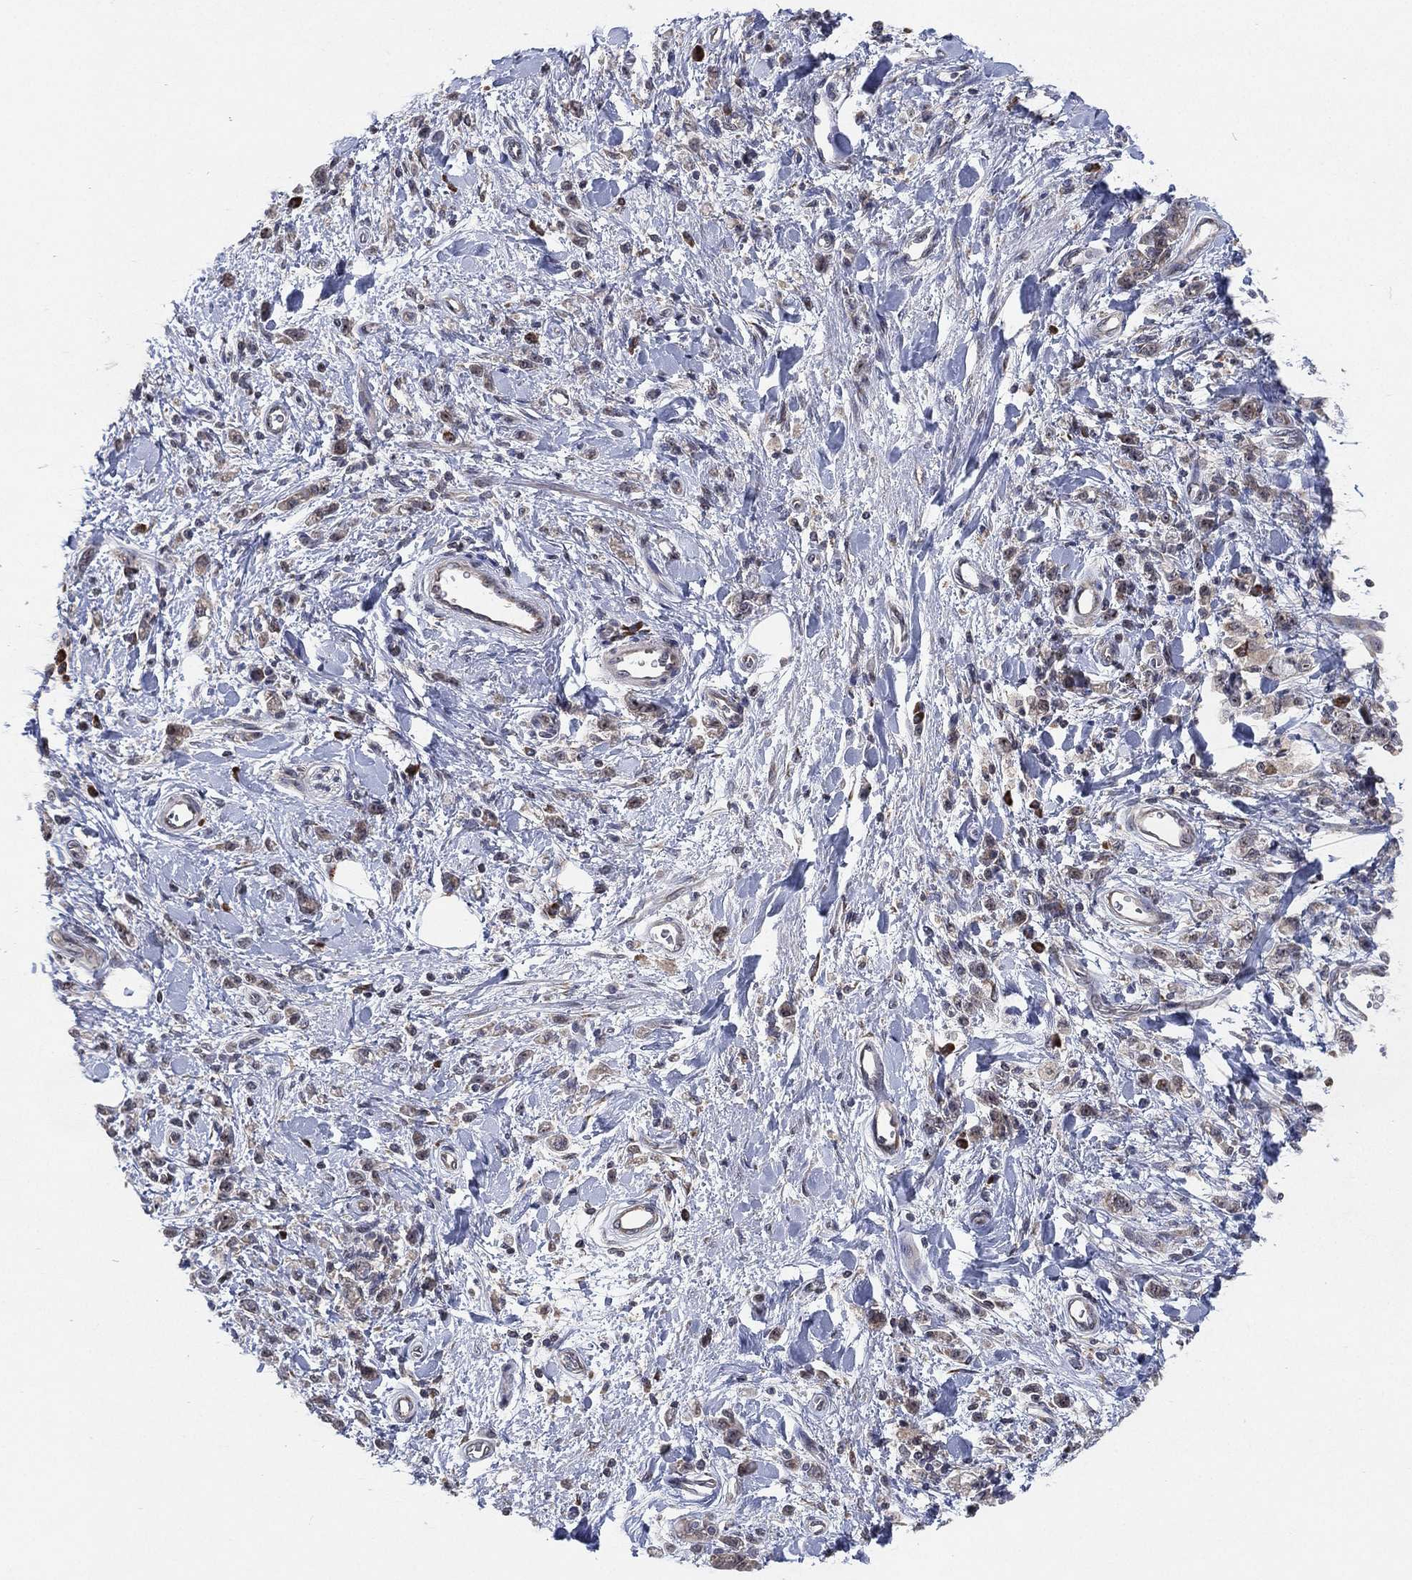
{"staining": {"intensity": "negative", "quantity": "none", "location": "none"}, "tissue": "stomach cancer", "cell_type": "Tumor cells", "image_type": "cancer", "snomed": [{"axis": "morphology", "description": "Adenocarcinoma, NOS"}, {"axis": "topography", "description": "Stomach"}], "caption": "Immunohistochemistry of adenocarcinoma (stomach) shows no expression in tumor cells. Nuclei are stained in blue.", "gene": "FAM104A", "patient": {"sex": "male", "age": 77}}